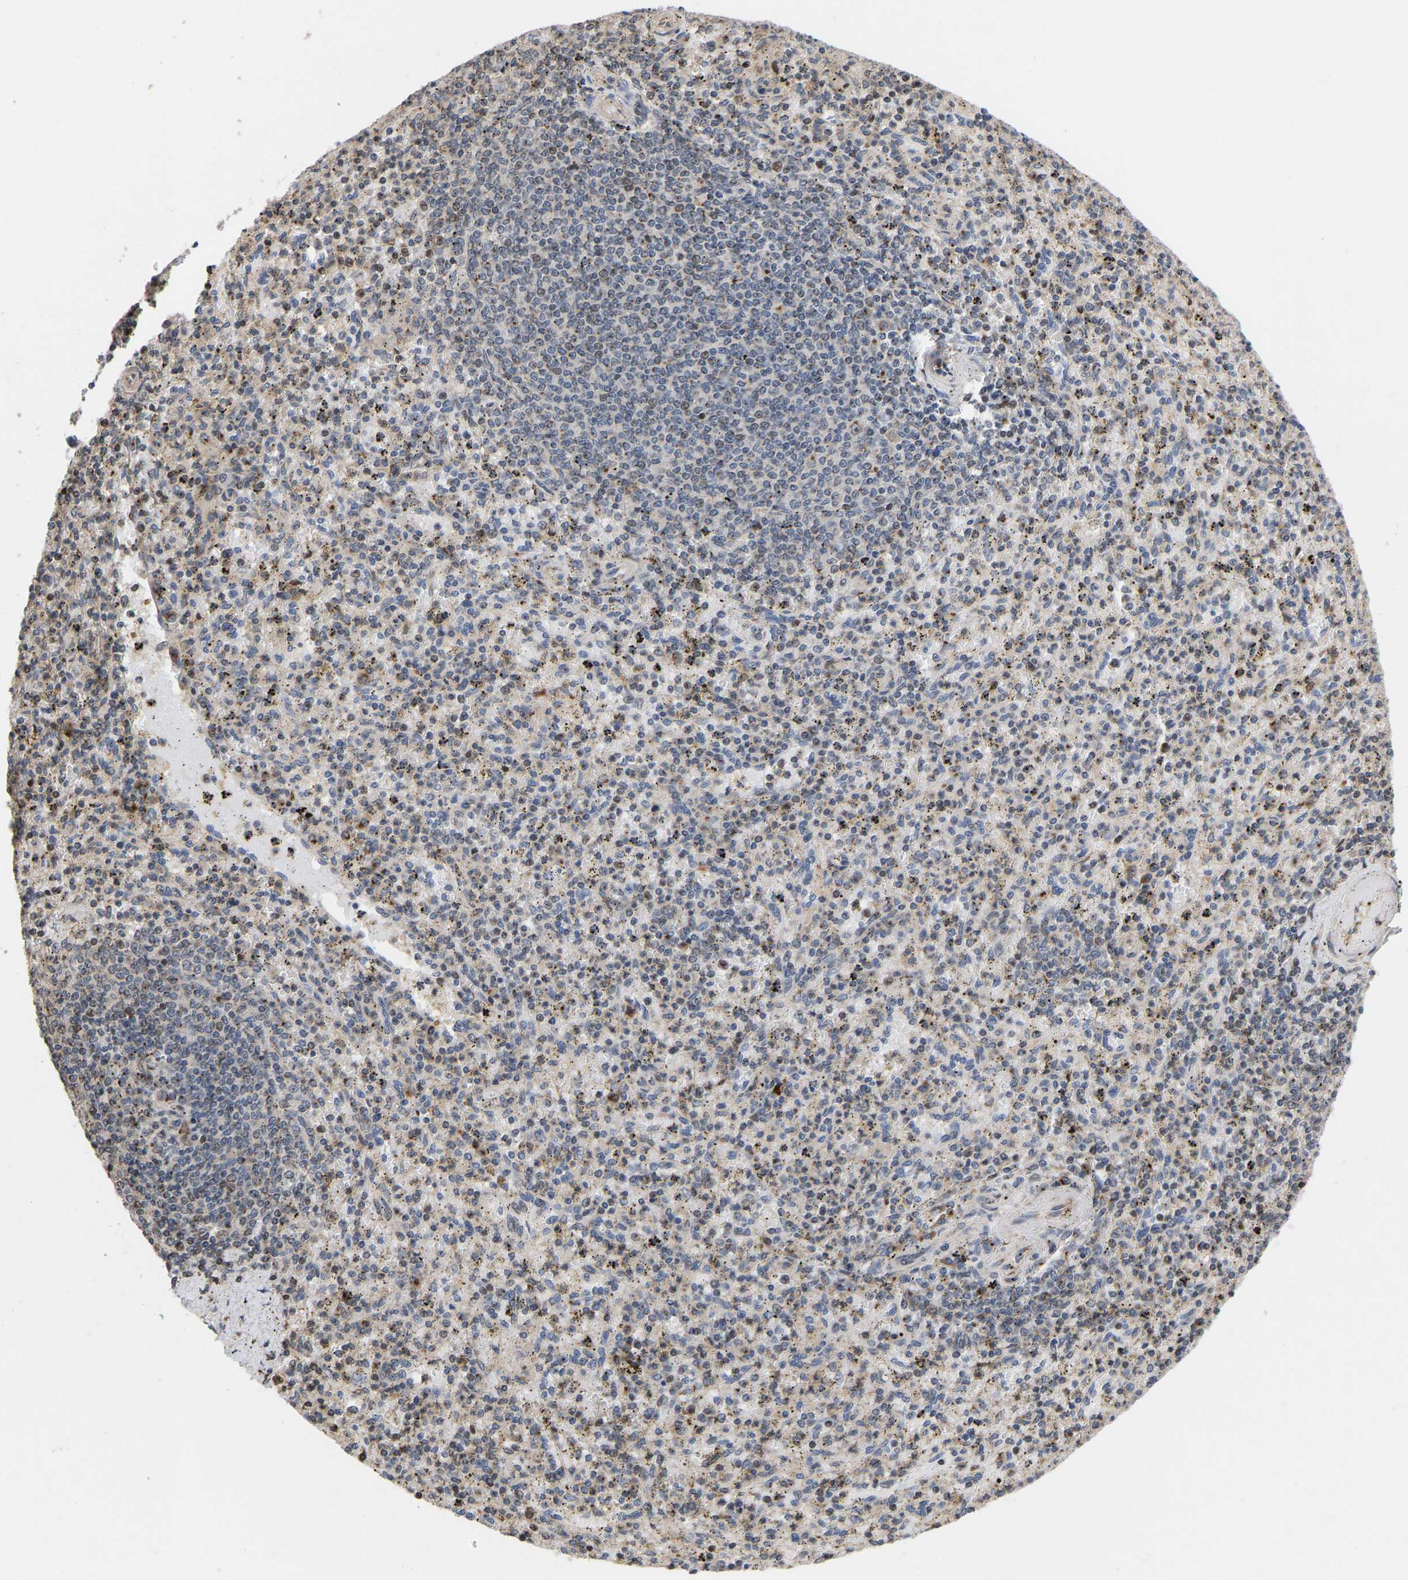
{"staining": {"intensity": "moderate", "quantity": "25%-75%", "location": "cytoplasmic/membranous,nuclear"}, "tissue": "spleen", "cell_type": "Cells in red pulp", "image_type": "normal", "snomed": [{"axis": "morphology", "description": "Normal tissue, NOS"}, {"axis": "topography", "description": "Spleen"}], "caption": "Human spleen stained for a protein (brown) demonstrates moderate cytoplasmic/membranous,nuclear positive staining in about 25%-75% of cells in red pulp.", "gene": "YIPF4", "patient": {"sex": "male", "age": 72}}